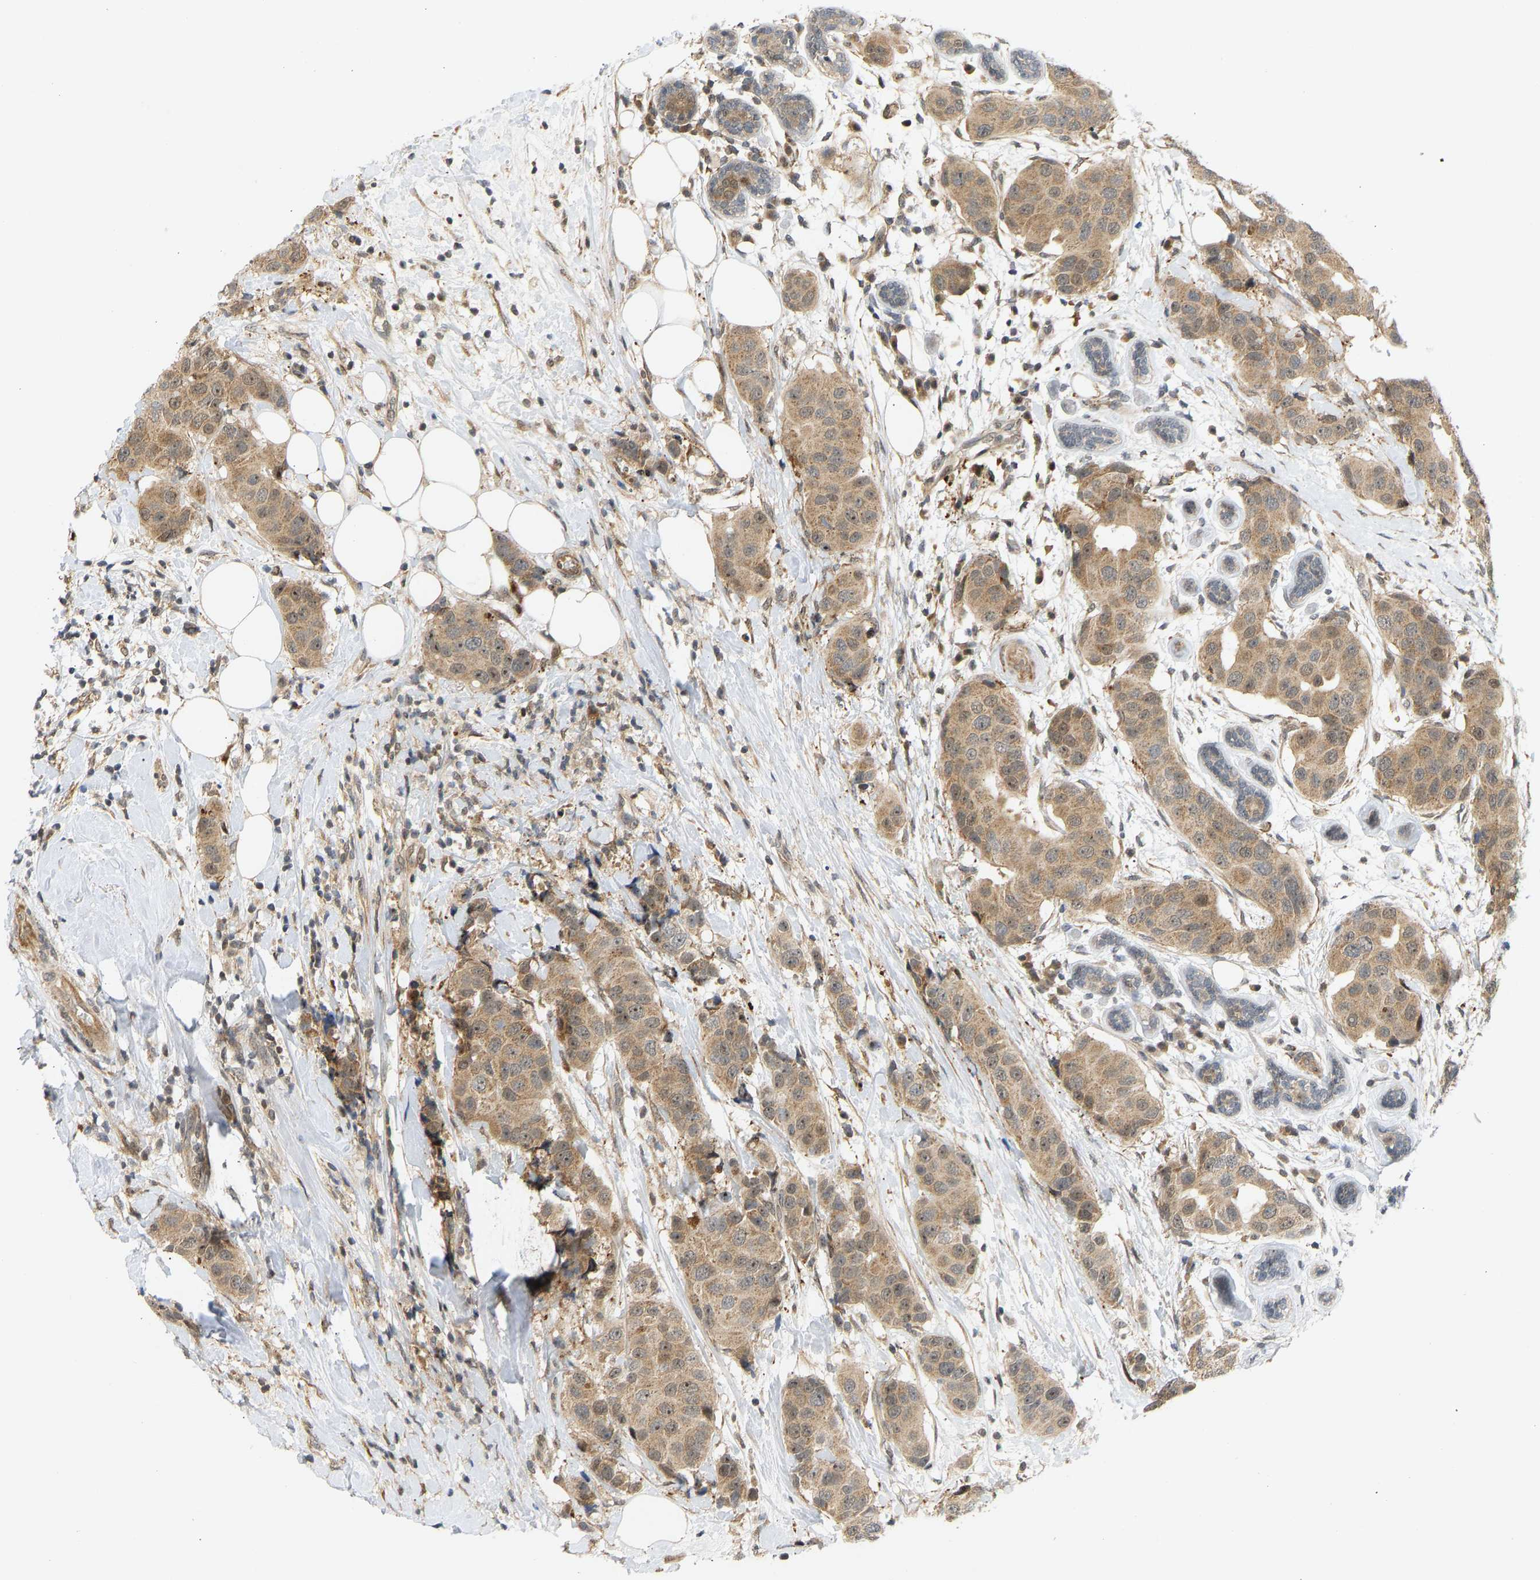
{"staining": {"intensity": "moderate", "quantity": ">75%", "location": "cytoplasmic/membranous,nuclear"}, "tissue": "breast cancer", "cell_type": "Tumor cells", "image_type": "cancer", "snomed": [{"axis": "morphology", "description": "Normal tissue, NOS"}, {"axis": "morphology", "description": "Duct carcinoma"}, {"axis": "topography", "description": "Breast"}], "caption": "Brown immunohistochemical staining in invasive ductal carcinoma (breast) demonstrates moderate cytoplasmic/membranous and nuclear expression in approximately >75% of tumor cells. Nuclei are stained in blue.", "gene": "BAG1", "patient": {"sex": "female", "age": 39}}